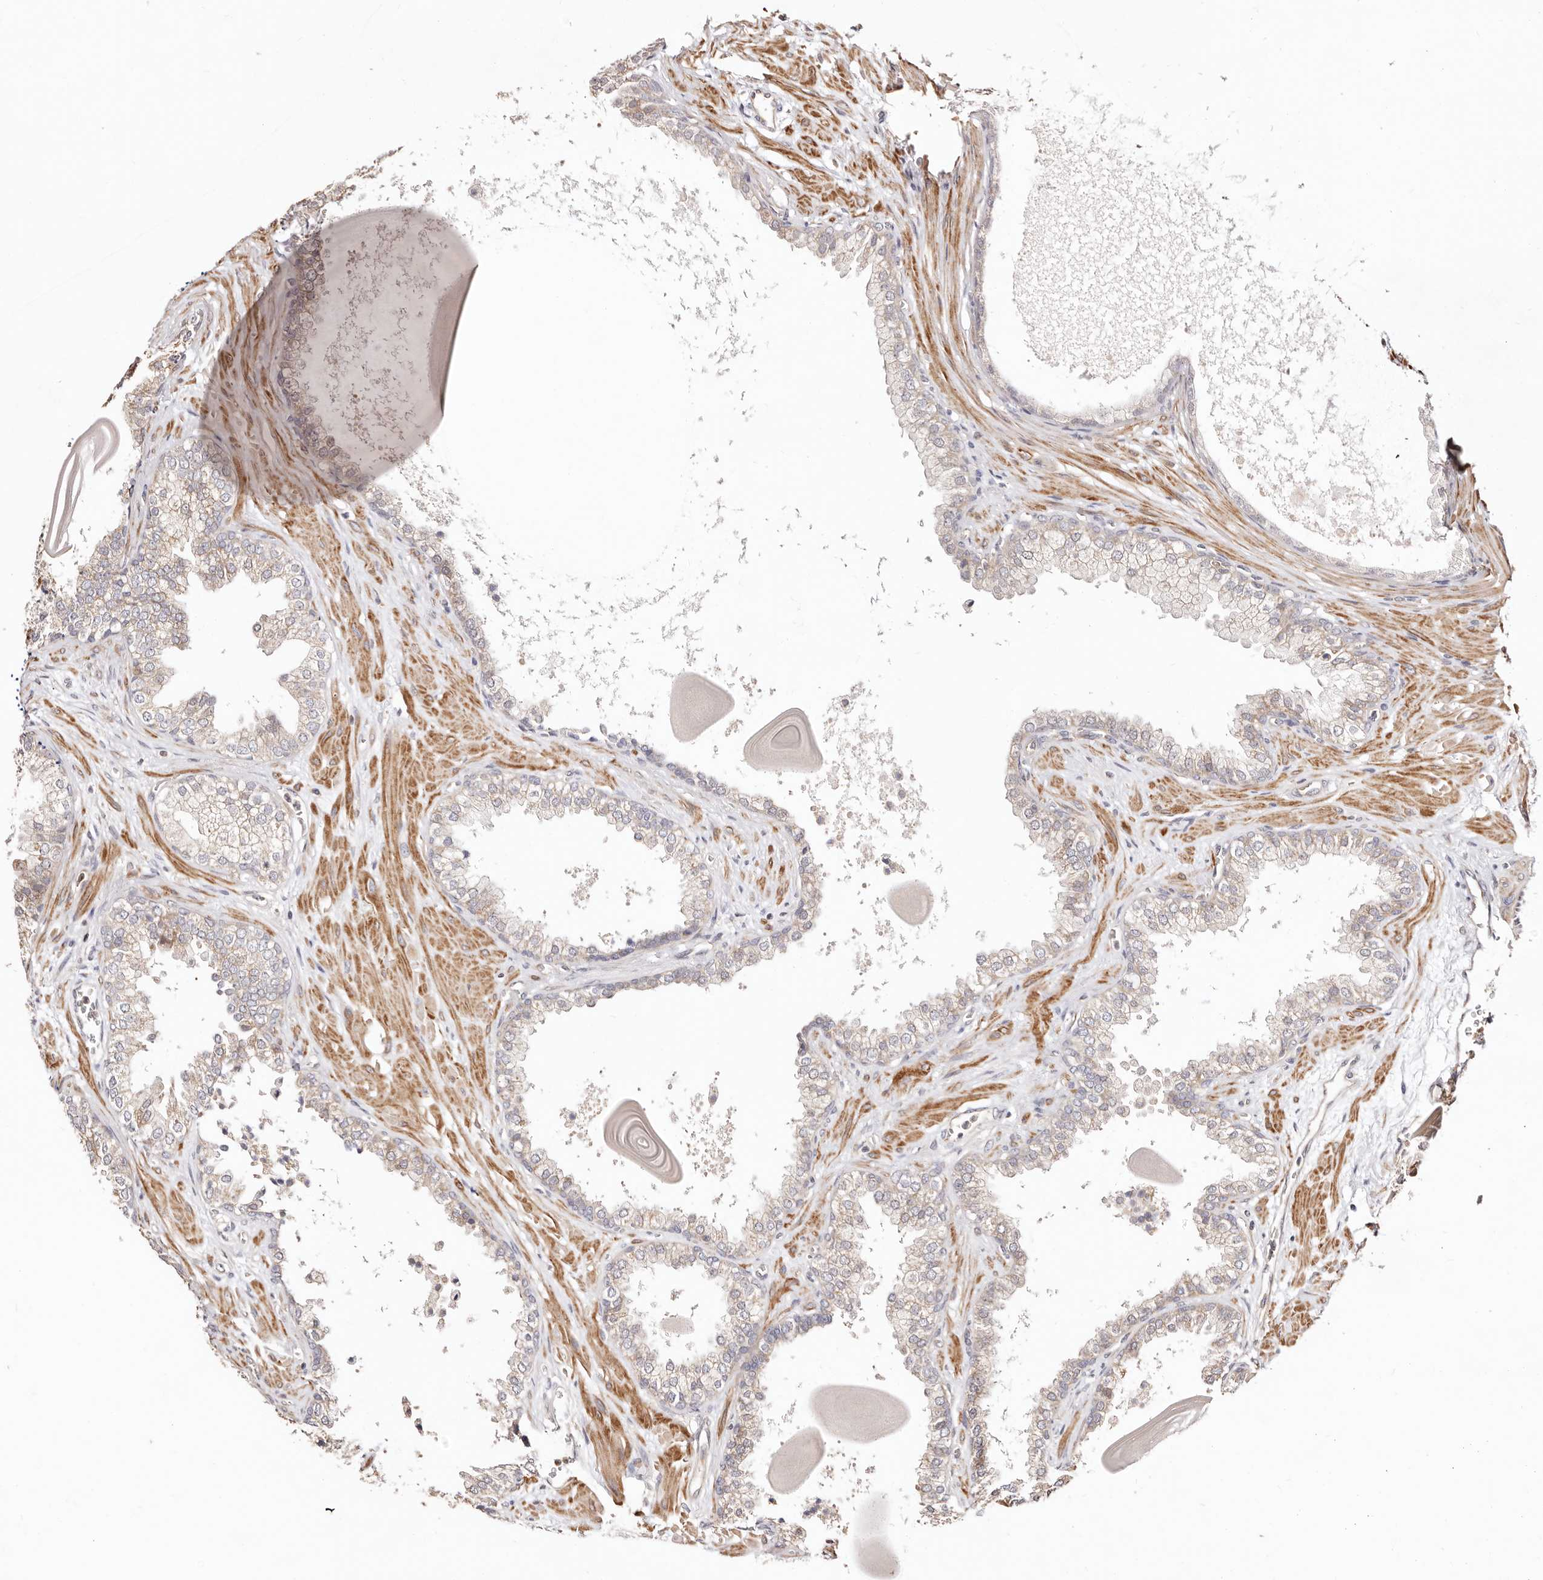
{"staining": {"intensity": "weak", "quantity": "<25%", "location": "cytoplasmic/membranous"}, "tissue": "prostate", "cell_type": "Glandular cells", "image_type": "normal", "snomed": [{"axis": "morphology", "description": "Normal tissue, NOS"}, {"axis": "topography", "description": "Prostate"}], "caption": "Image shows no significant protein positivity in glandular cells of normal prostate. Nuclei are stained in blue.", "gene": "MAPK1", "patient": {"sex": "male", "age": 48}}